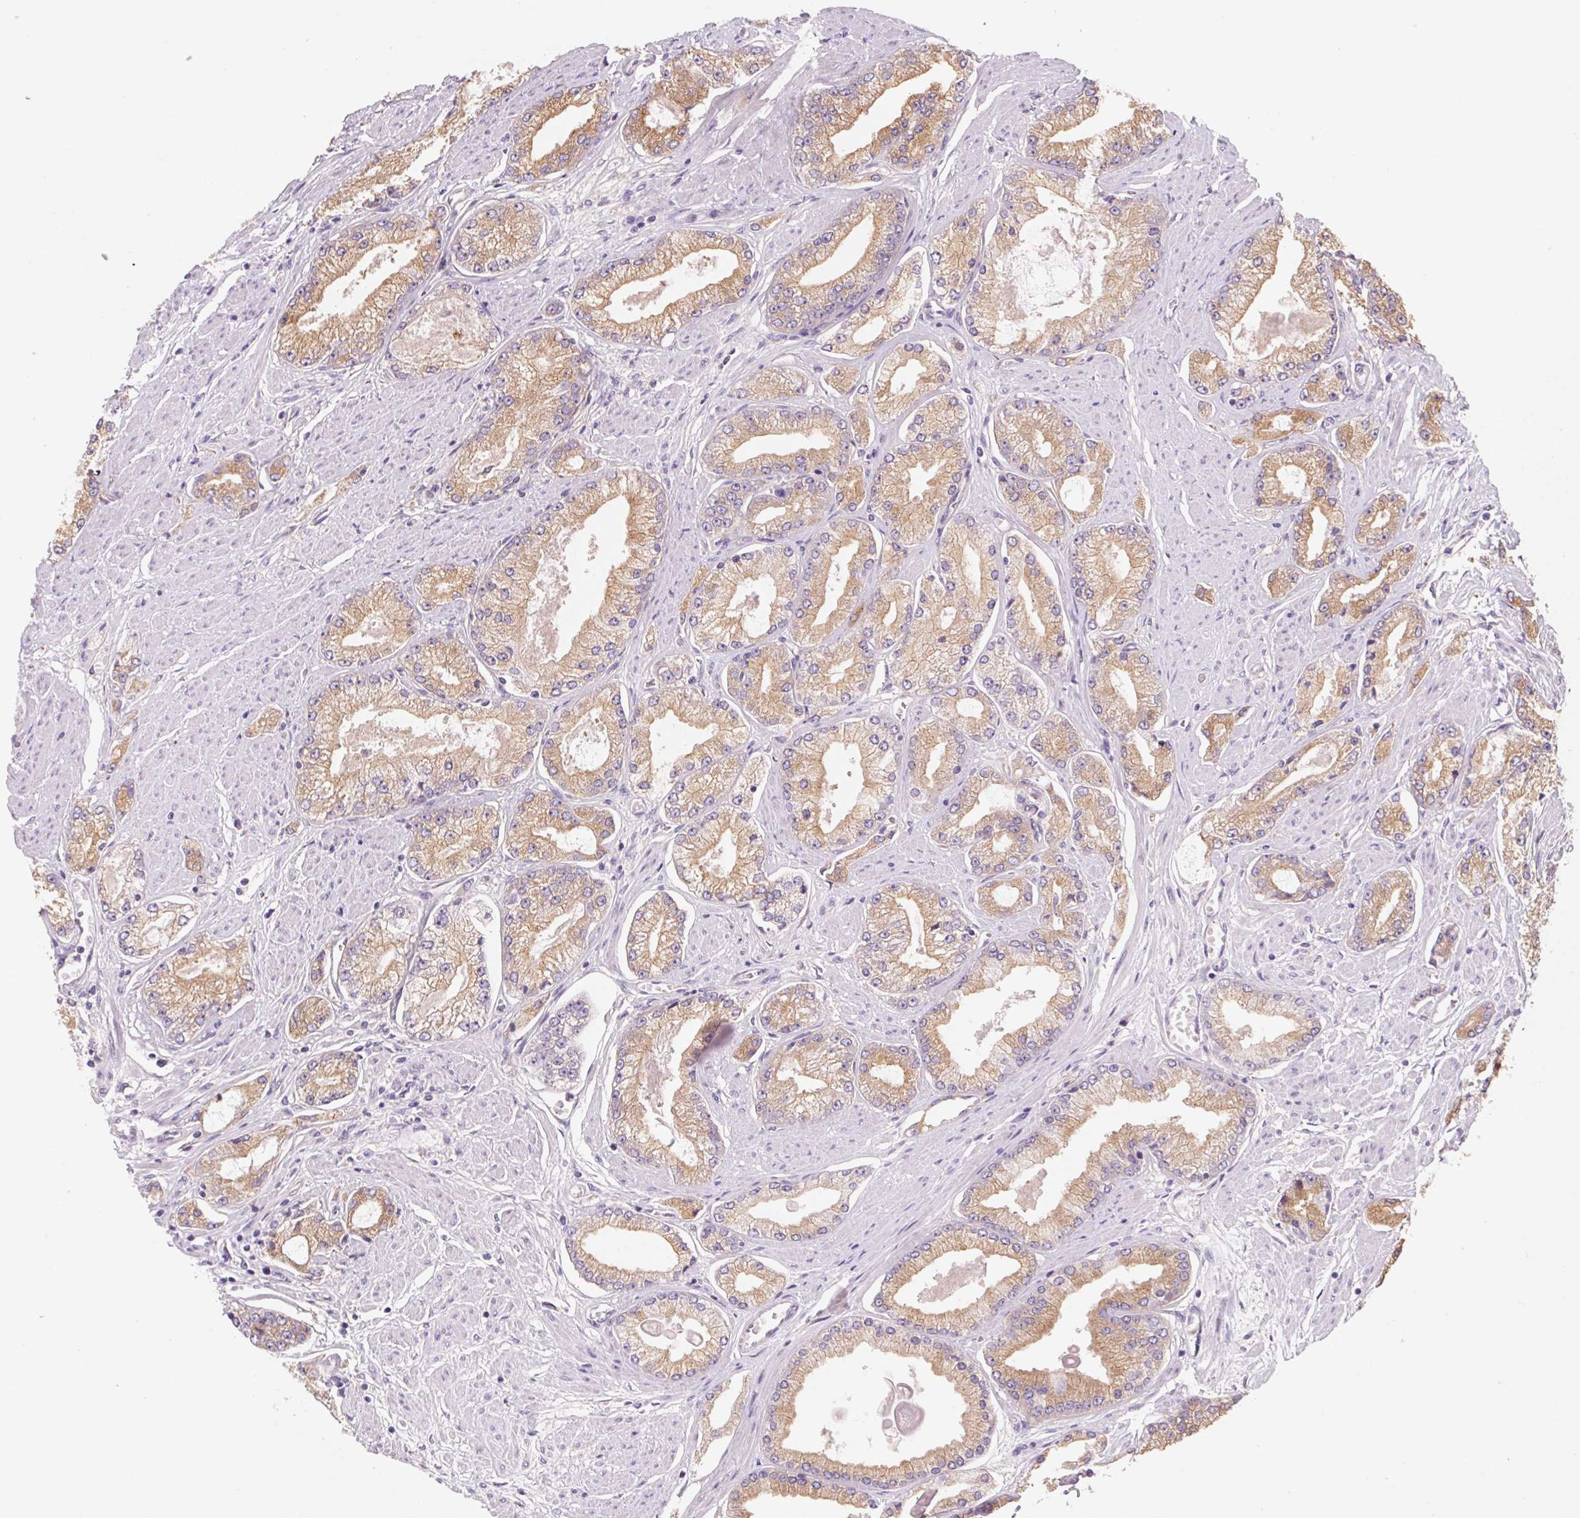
{"staining": {"intensity": "moderate", "quantity": ">75%", "location": "cytoplasmic/membranous"}, "tissue": "prostate cancer", "cell_type": "Tumor cells", "image_type": "cancer", "snomed": [{"axis": "morphology", "description": "Adenocarcinoma, High grade"}, {"axis": "topography", "description": "Prostate"}], "caption": "A brown stain shows moderate cytoplasmic/membranous positivity of a protein in human prostate adenocarcinoma (high-grade) tumor cells.", "gene": "RAB1A", "patient": {"sex": "male", "age": 68}}